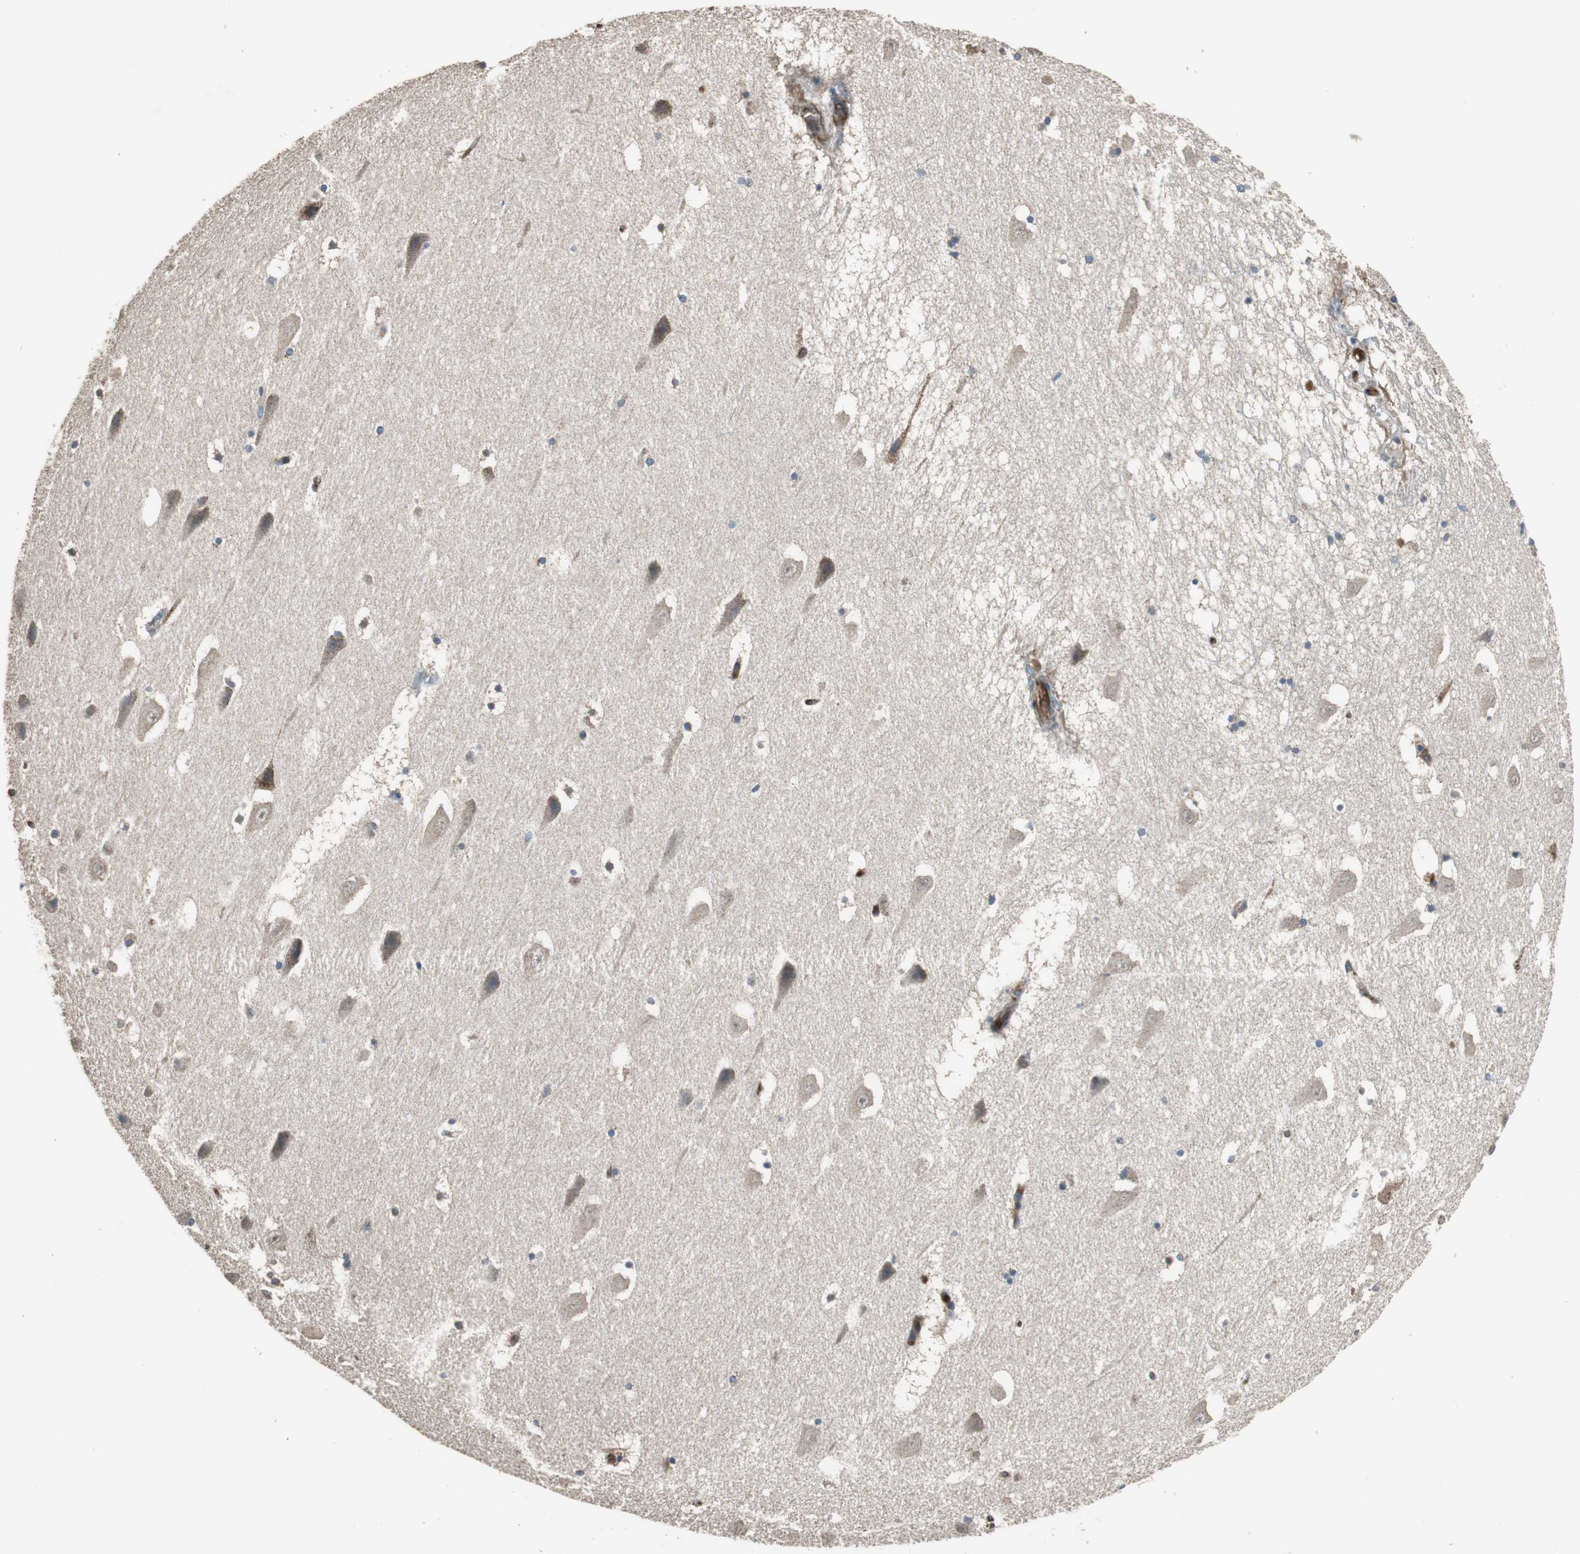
{"staining": {"intensity": "moderate", "quantity": ">75%", "location": "cytoplasmic/membranous"}, "tissue": "hippocampus", "cell_type": "Glial cells", "image_type": "normal", "snomed": [{"axis": "morphology", "description": "Normal tissue, NOS"}, {"axis": "topography", "description": "Hippocampus"}], "caption": "Immunohistochemical staining of benign hippocampus reveals medium levels of moderate cytoplasmic/membranous staining in about >75% of glial cells. Nuclei are stained in blue.", "gene": "MSTO1", "patient": {"sex": "male", "age": 45}}